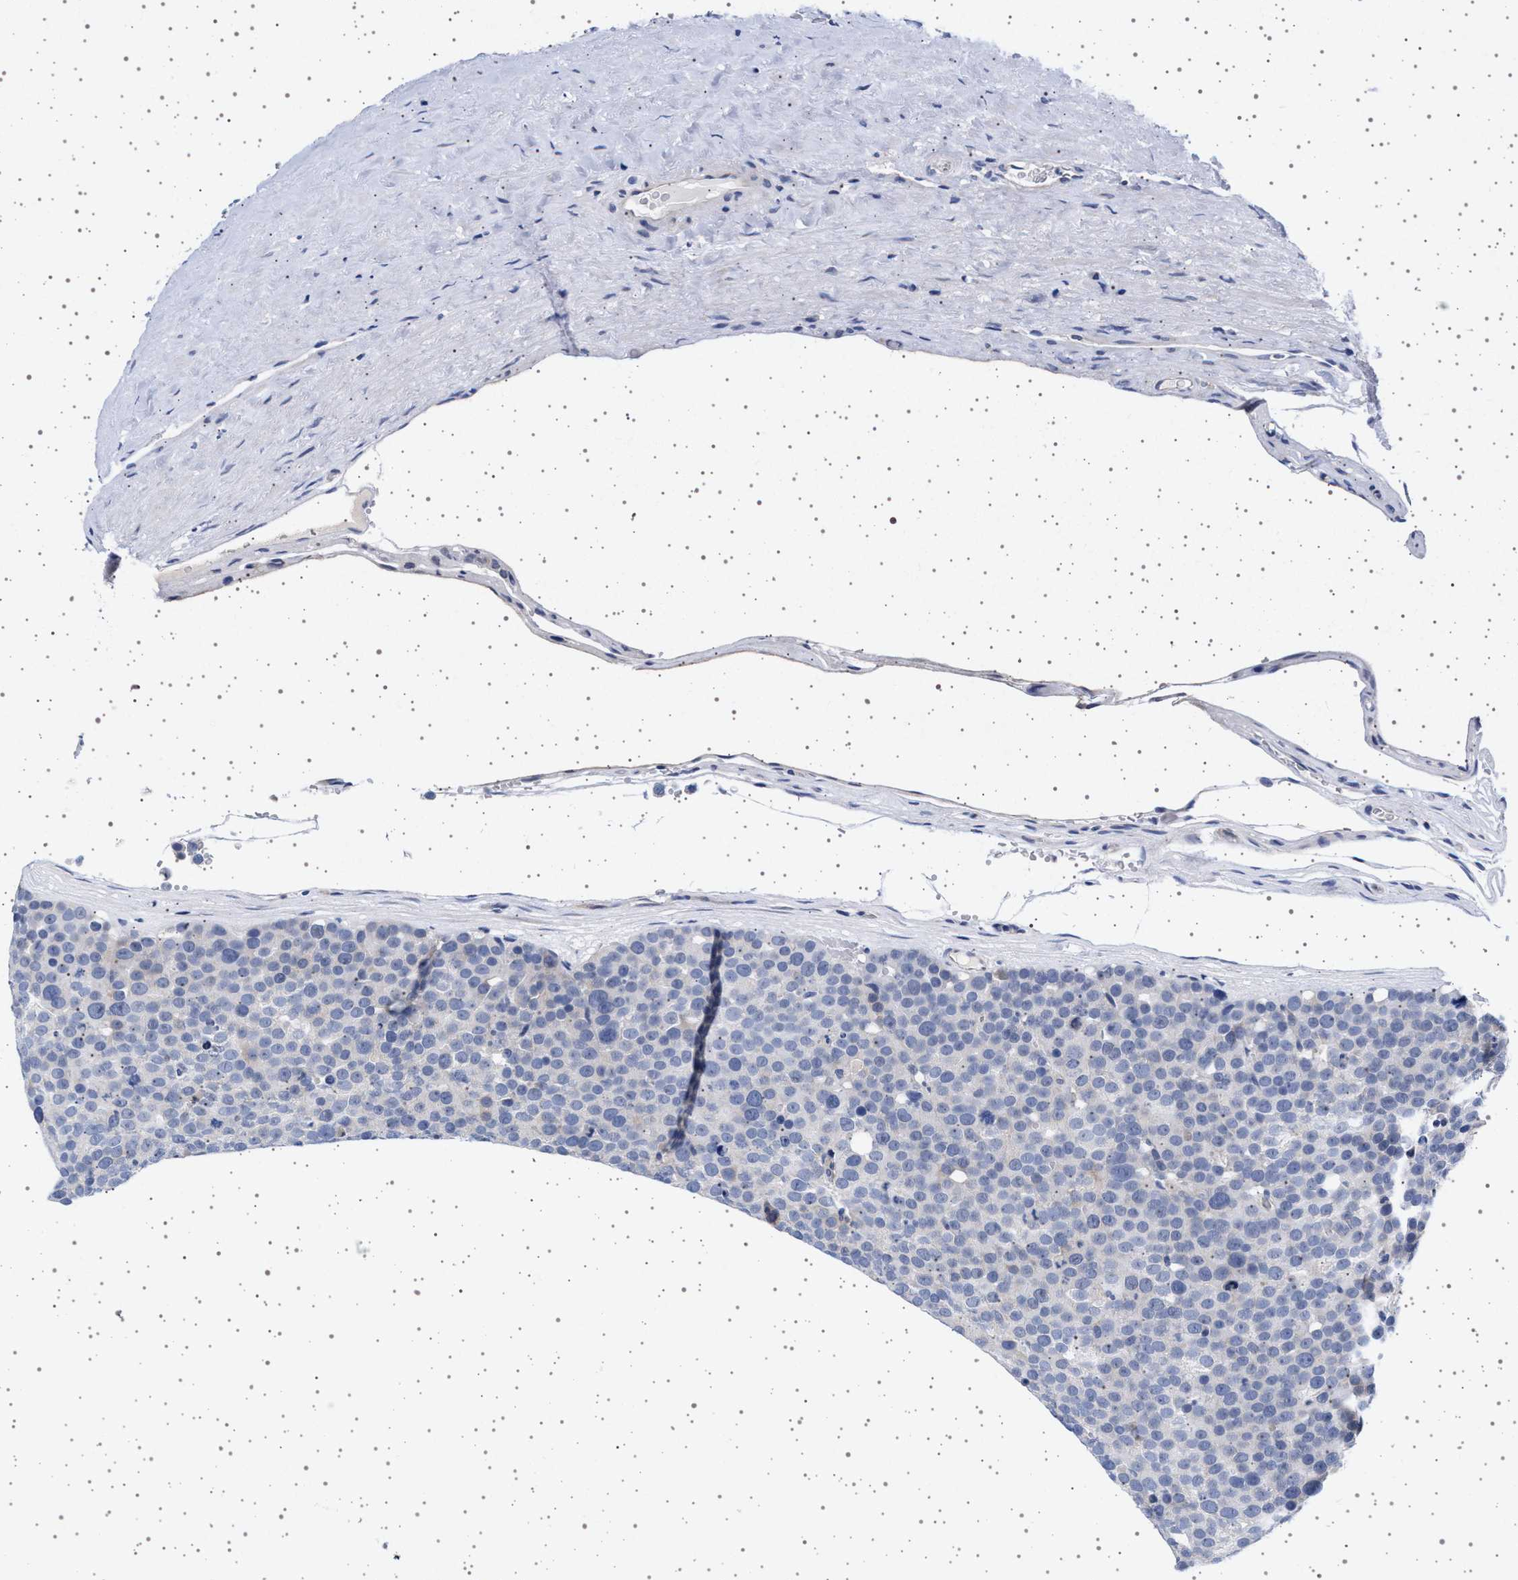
{"staining": {"intensity": "negative", "quantity": "none", "location": "none"}, "tissue": "testis cancer", "cell_type": "Tumor cells", "image_type": "cancer", "snomed": [{"axis": "morphology", "description": "Seminoma, NOS"}, {"axis": "topography", "description": "Testis"}], "caption": "Immunohistochemistry (IHC) of testis cancer reveals no staining in tumor cells. (Brightfield microscopy of DAB immunohistochemistry (IHC) at high magnification).", "gene": "TRMT10B", "patient": {"sex": "male", "age": 71}}